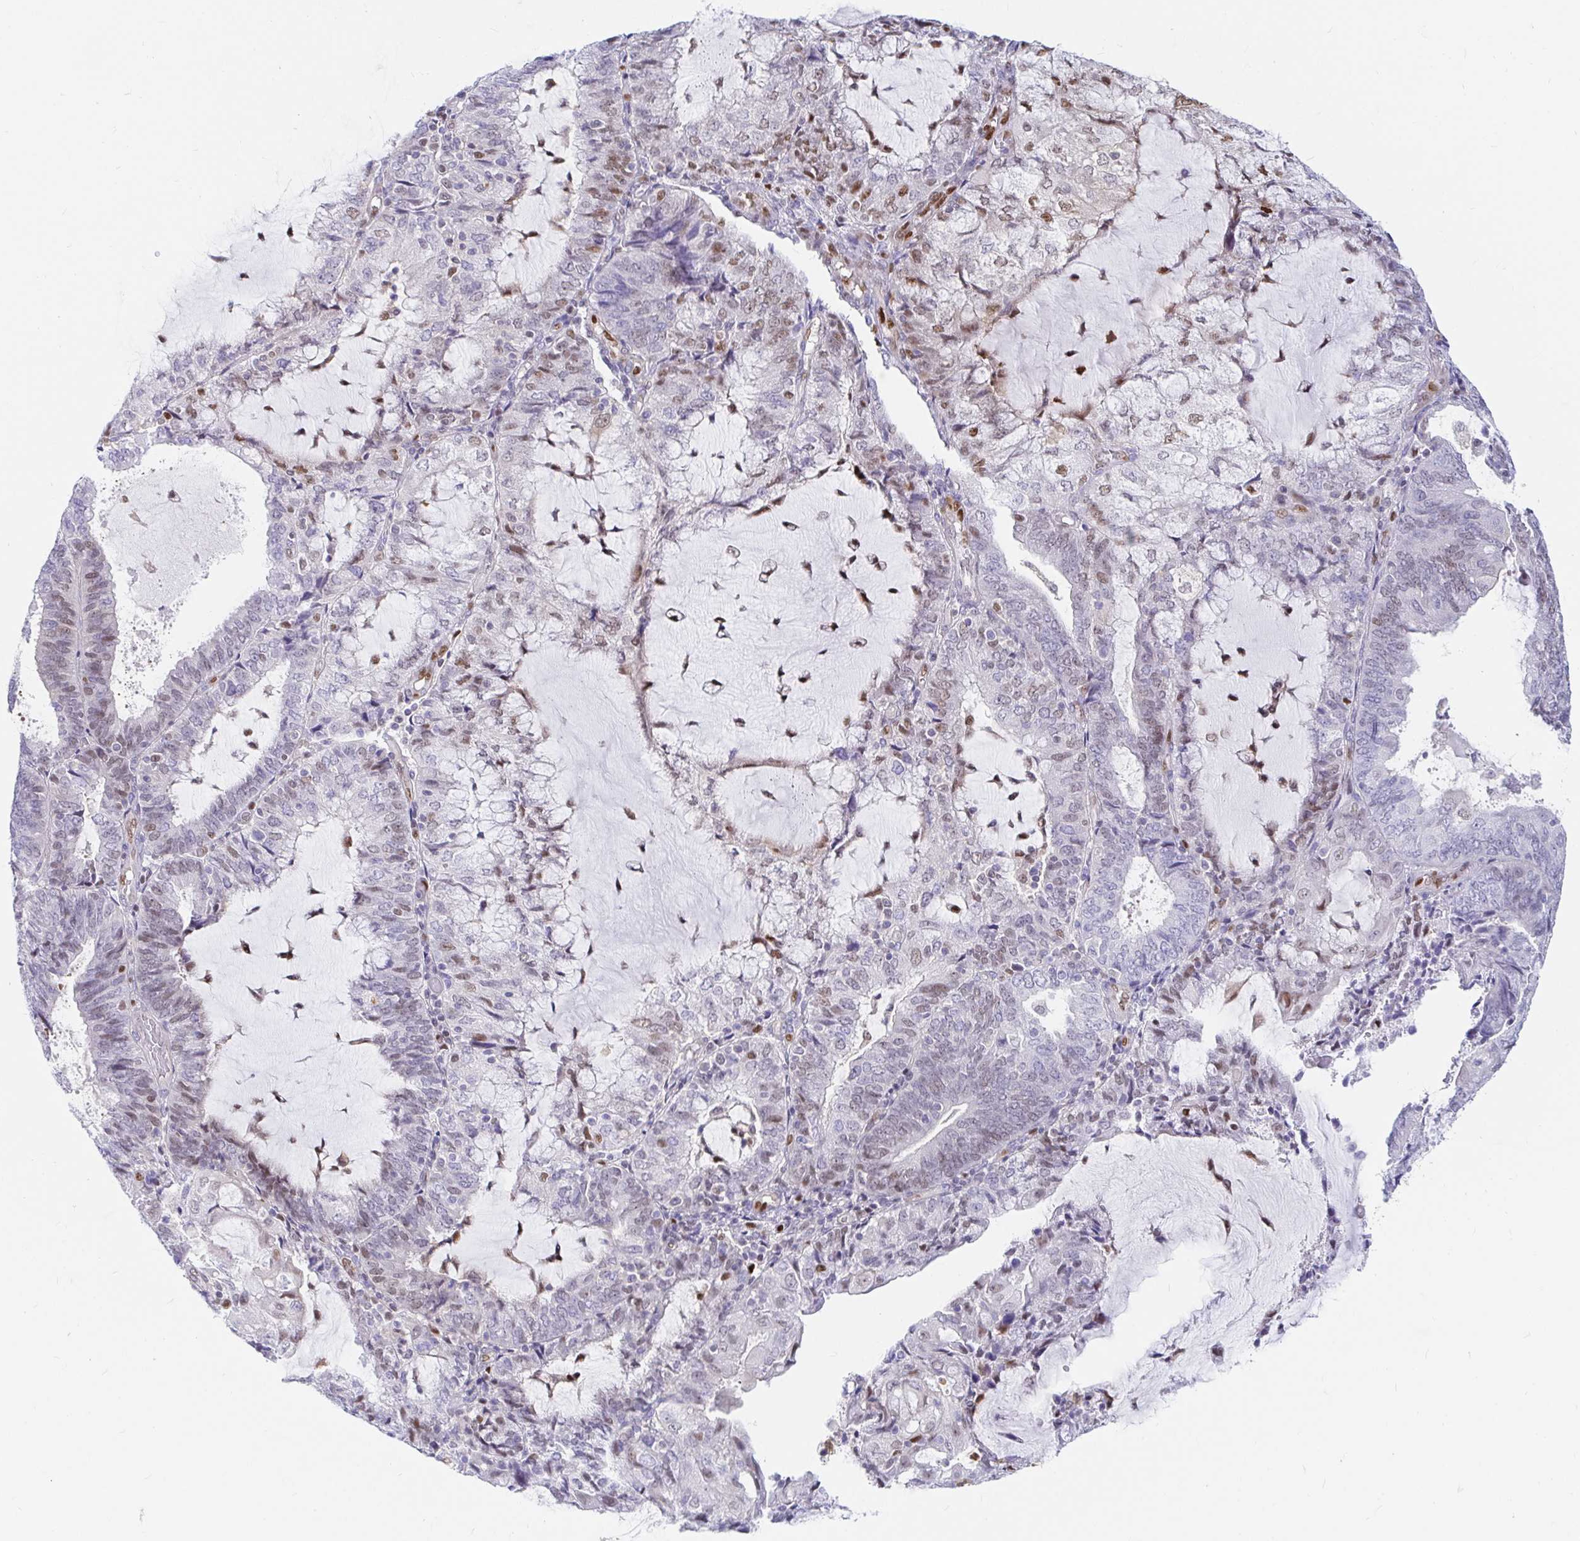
{"staining": {"intensity": "weak", "quantity": "<25%", "location": "nuclear"}, "tissue": "endometrial cancer", "cell_type": "Tumor cells", "image_type": "cancer", "snomed": [{"axis": "morphology", "description": "Adenocarcinoma, NOS"}, {"axis": "topography", "description": "Endometrium"}], "caption": "Immunohistochemistry of human adenocarcinoma (endometrial) shows no expression in tumor cells.", "gene": "HINFP", "patient": {"sex": "female", "age": 81}}